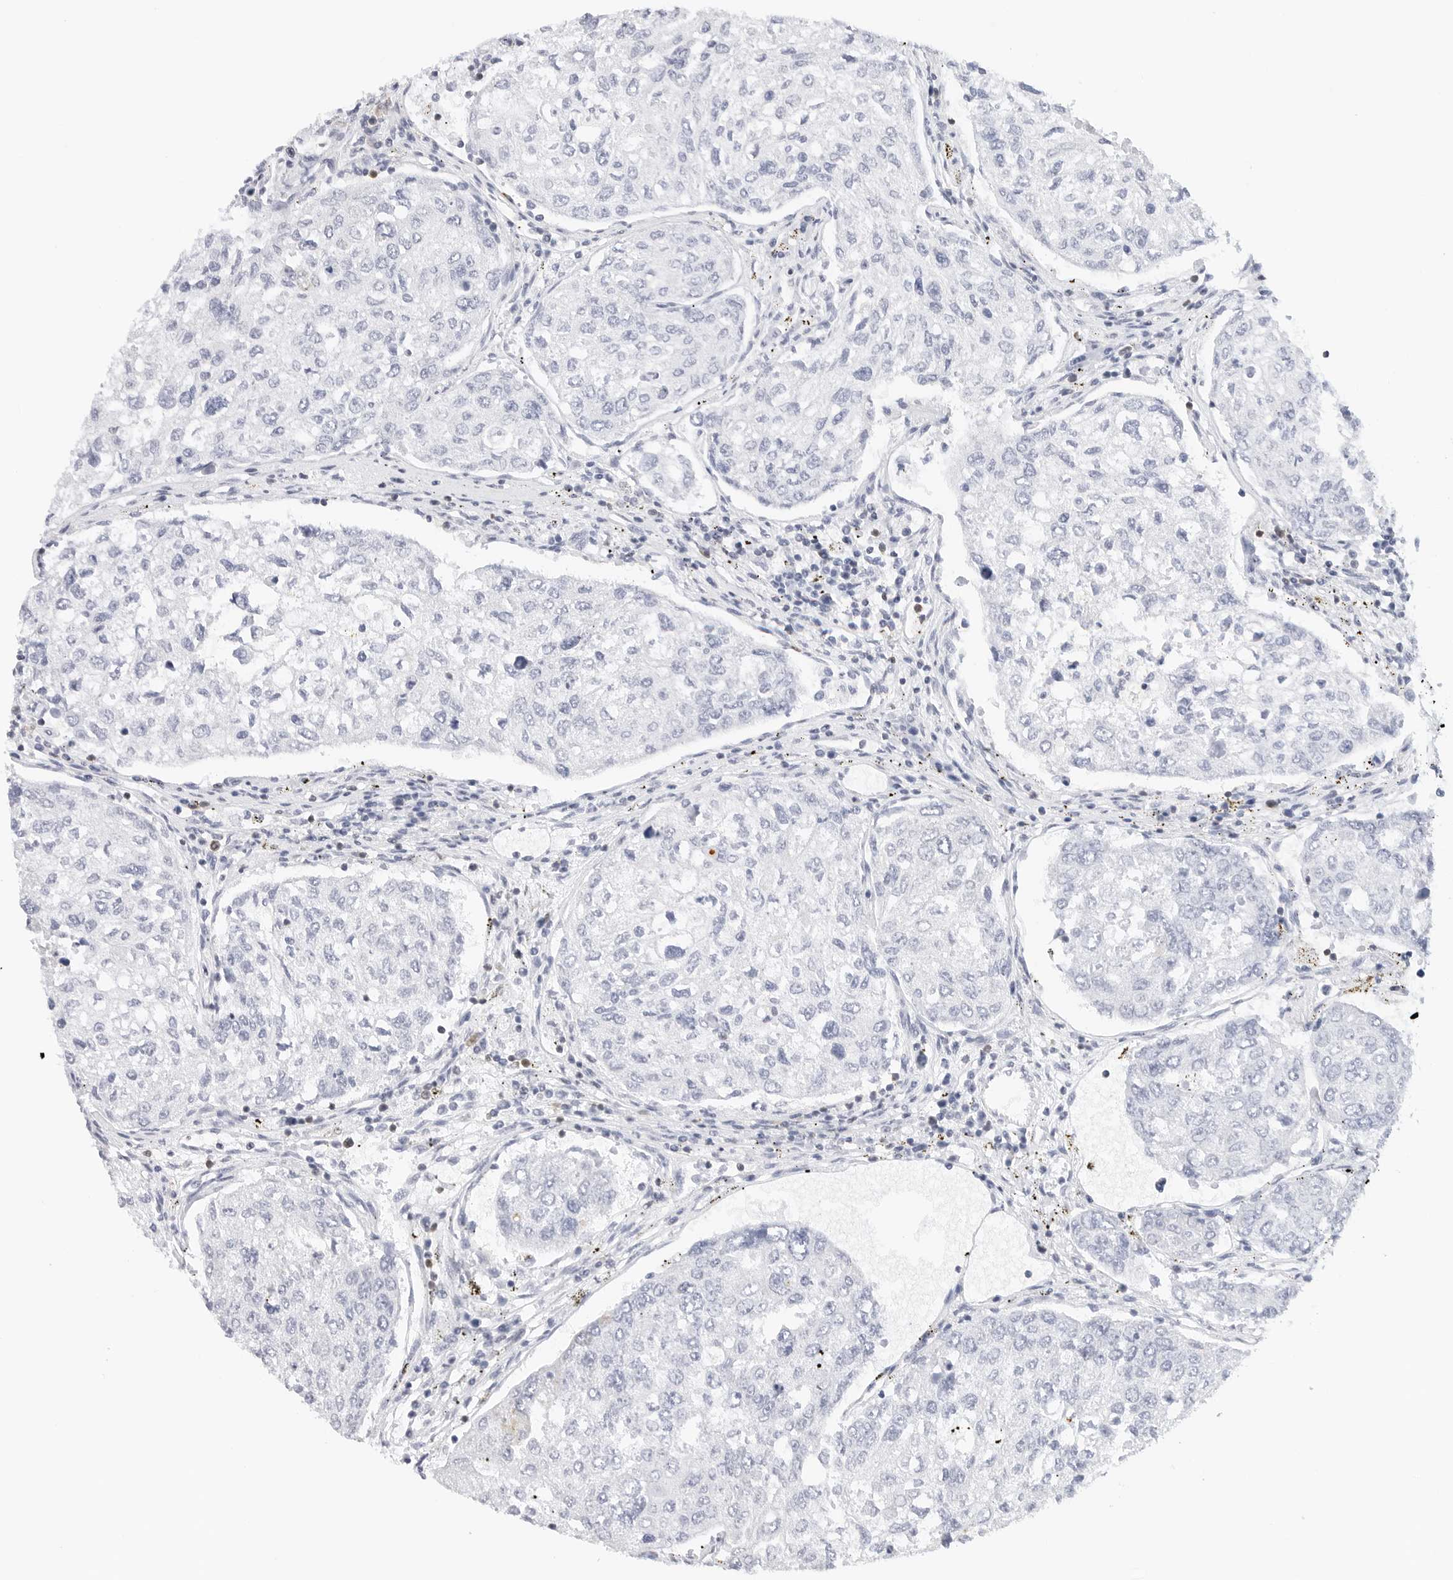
{"staining": {"intensity": "negative", "quantity": "none", "location": "none"}, "tissue": "urothelial cancer", "cell_type": "Tumor cells", "image_type": "cancer", "snomed": [{"axis": "morphology", "description": "Urothelial carcinoma, High grade"}, {"axis": "topography", "description": "Lymph node"}, {"axis": "topography", "description": "Urinary bladder"}], "caption": "An immunohistochemistry (IHC) micrograph of high-grade urothelial carcinoma is shown. There is no staining in tumor cells of high-grade urothelial carcinoma. (DAB (3,3'-diaminobenzidine) immunohistochemistry visualized using brightfield microscopy, high magnification).", "gene": "SLC9A3R1", "patient": {"sex": "male", "age": 51}}